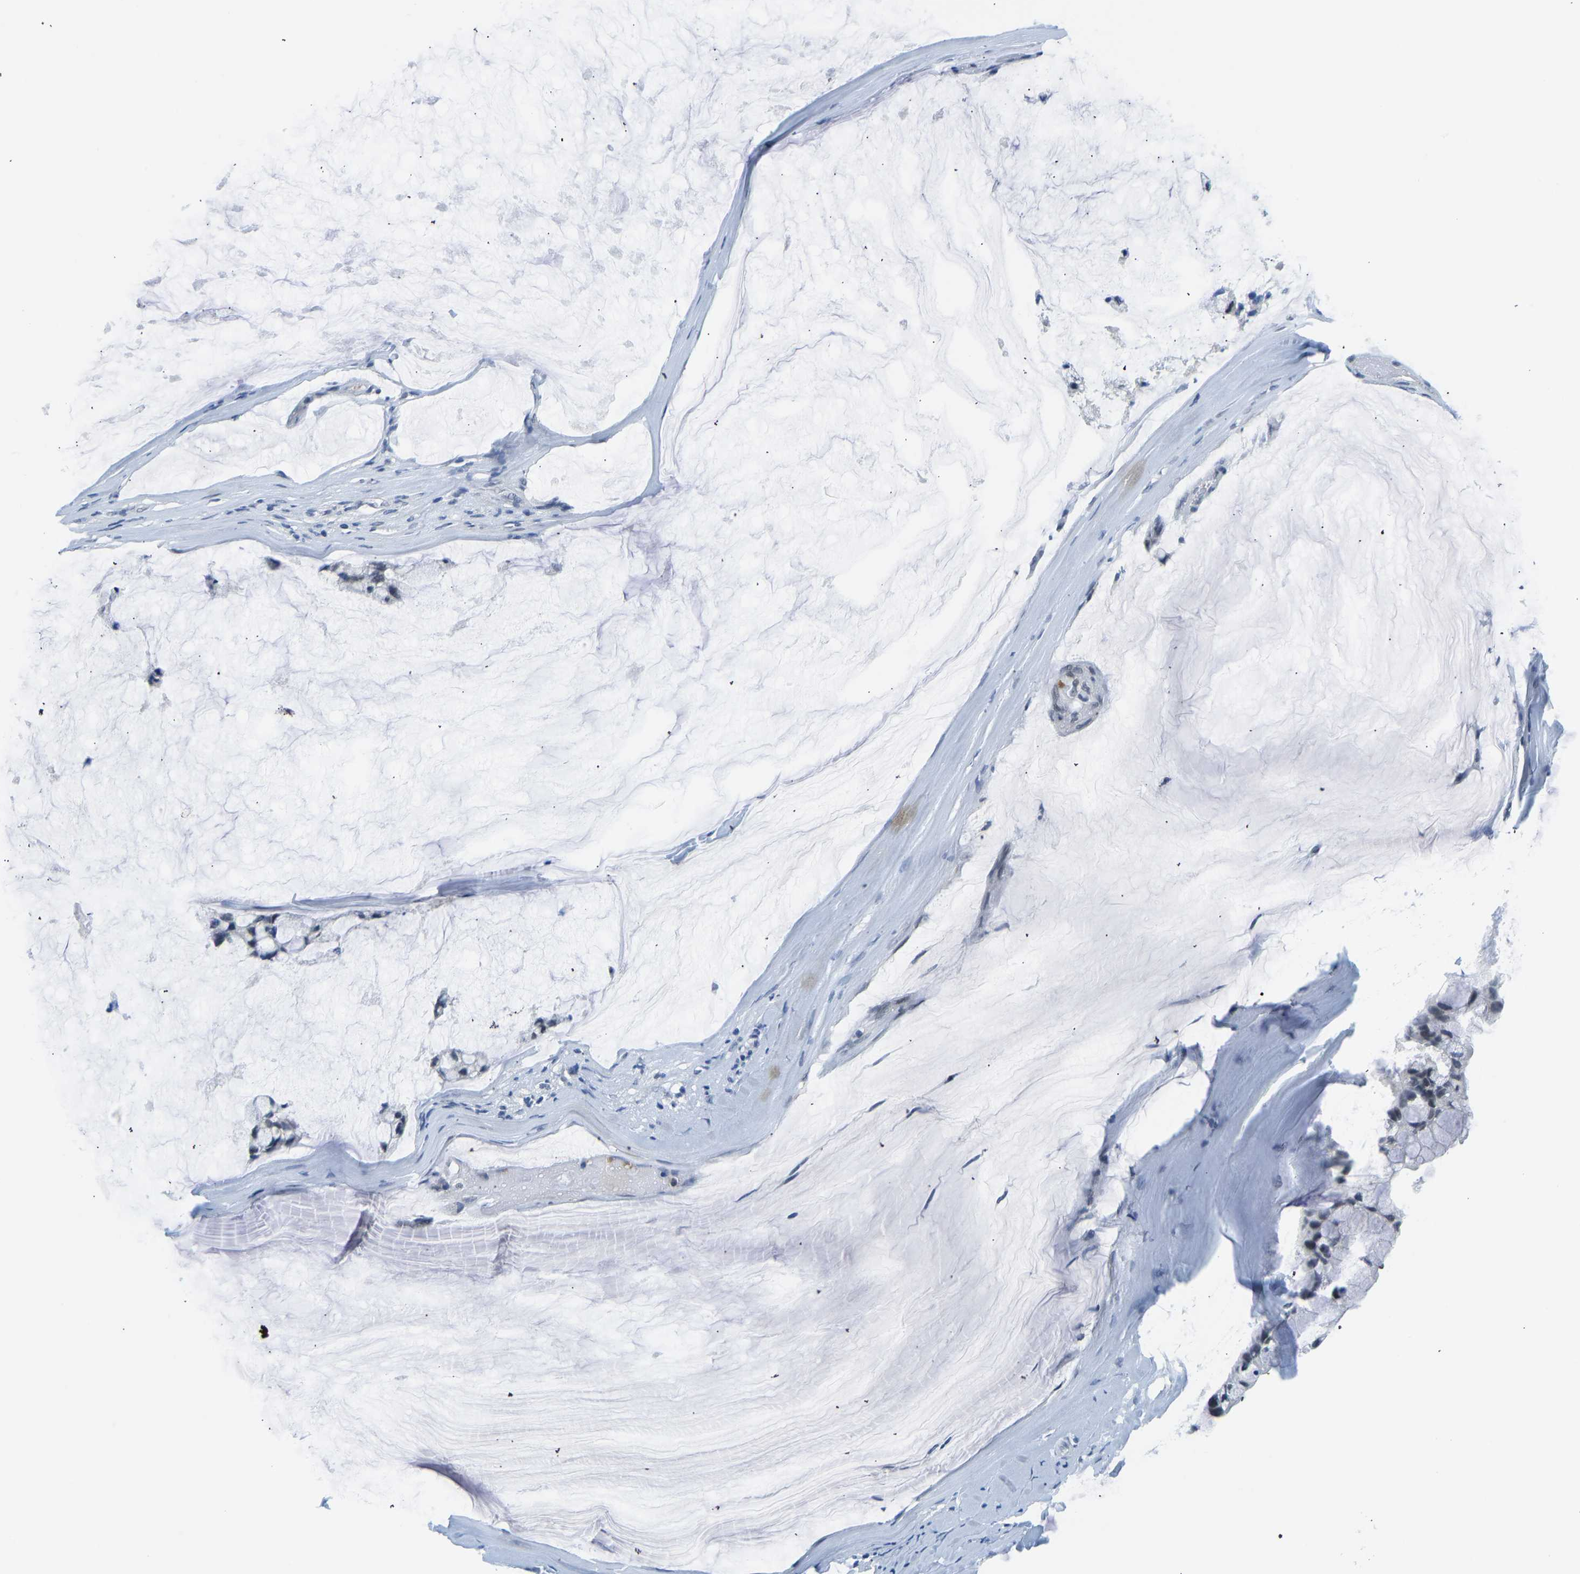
{"staining": {"intensity": "negative", "quantity": "none", "location": "none"}, "tissue": "ovarian cancer", "cell_type": "Tumor cells", "image_type": "cancer", "snomed": [{"axis": "morphology", "description": "Cystadenocarcinoma, mucinous, NOS"}, {"axis": "topography", "description": "Ovary"}], "caption": "An image of ovarian cancer (mucinous cystadenocarcinoma) stained for a protein reveals no brown staining in tumor cells.", "gene": "TXNDC2", "patient": {"sex": "female", "age": 39}}